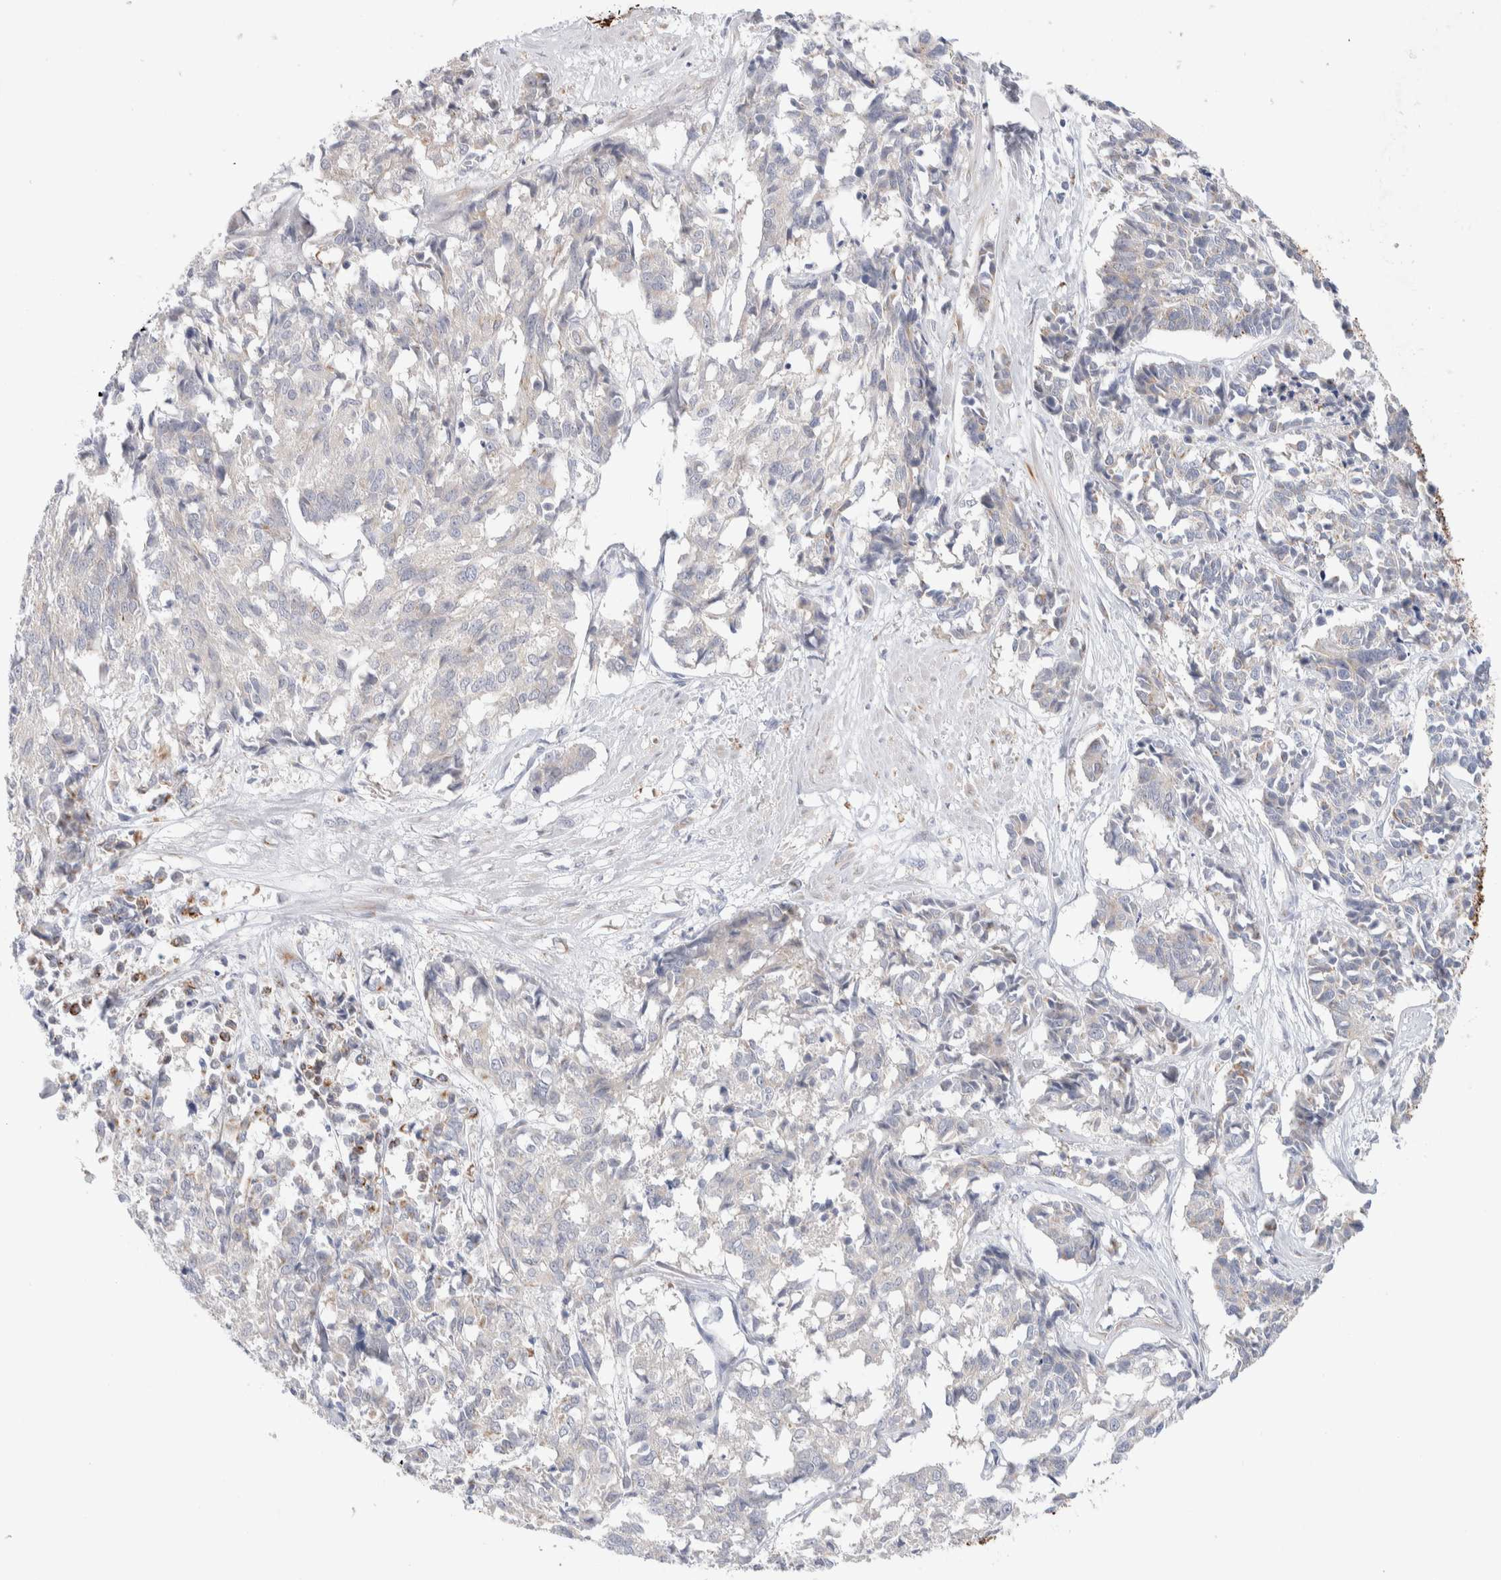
{"staining": {"intensity": "negative", "quantity": "none", "location": "none"}, "tissue": "cervical cancer", "cell_type": "Tumor cells", "image_type": "cancer", "snomed": [{"axis": "morphology", "description": "Squamous cell carcinoma, NOS"}, {"axis": "topography", "description": "Cervix"}], "caption": "This is an IHC histopathology image of human cervical cancer (squamous cell carcinoma). There is no positivity in tumor cells.", "gene": "C1orf112", "patient": {"sex": "female", "age": 35}}